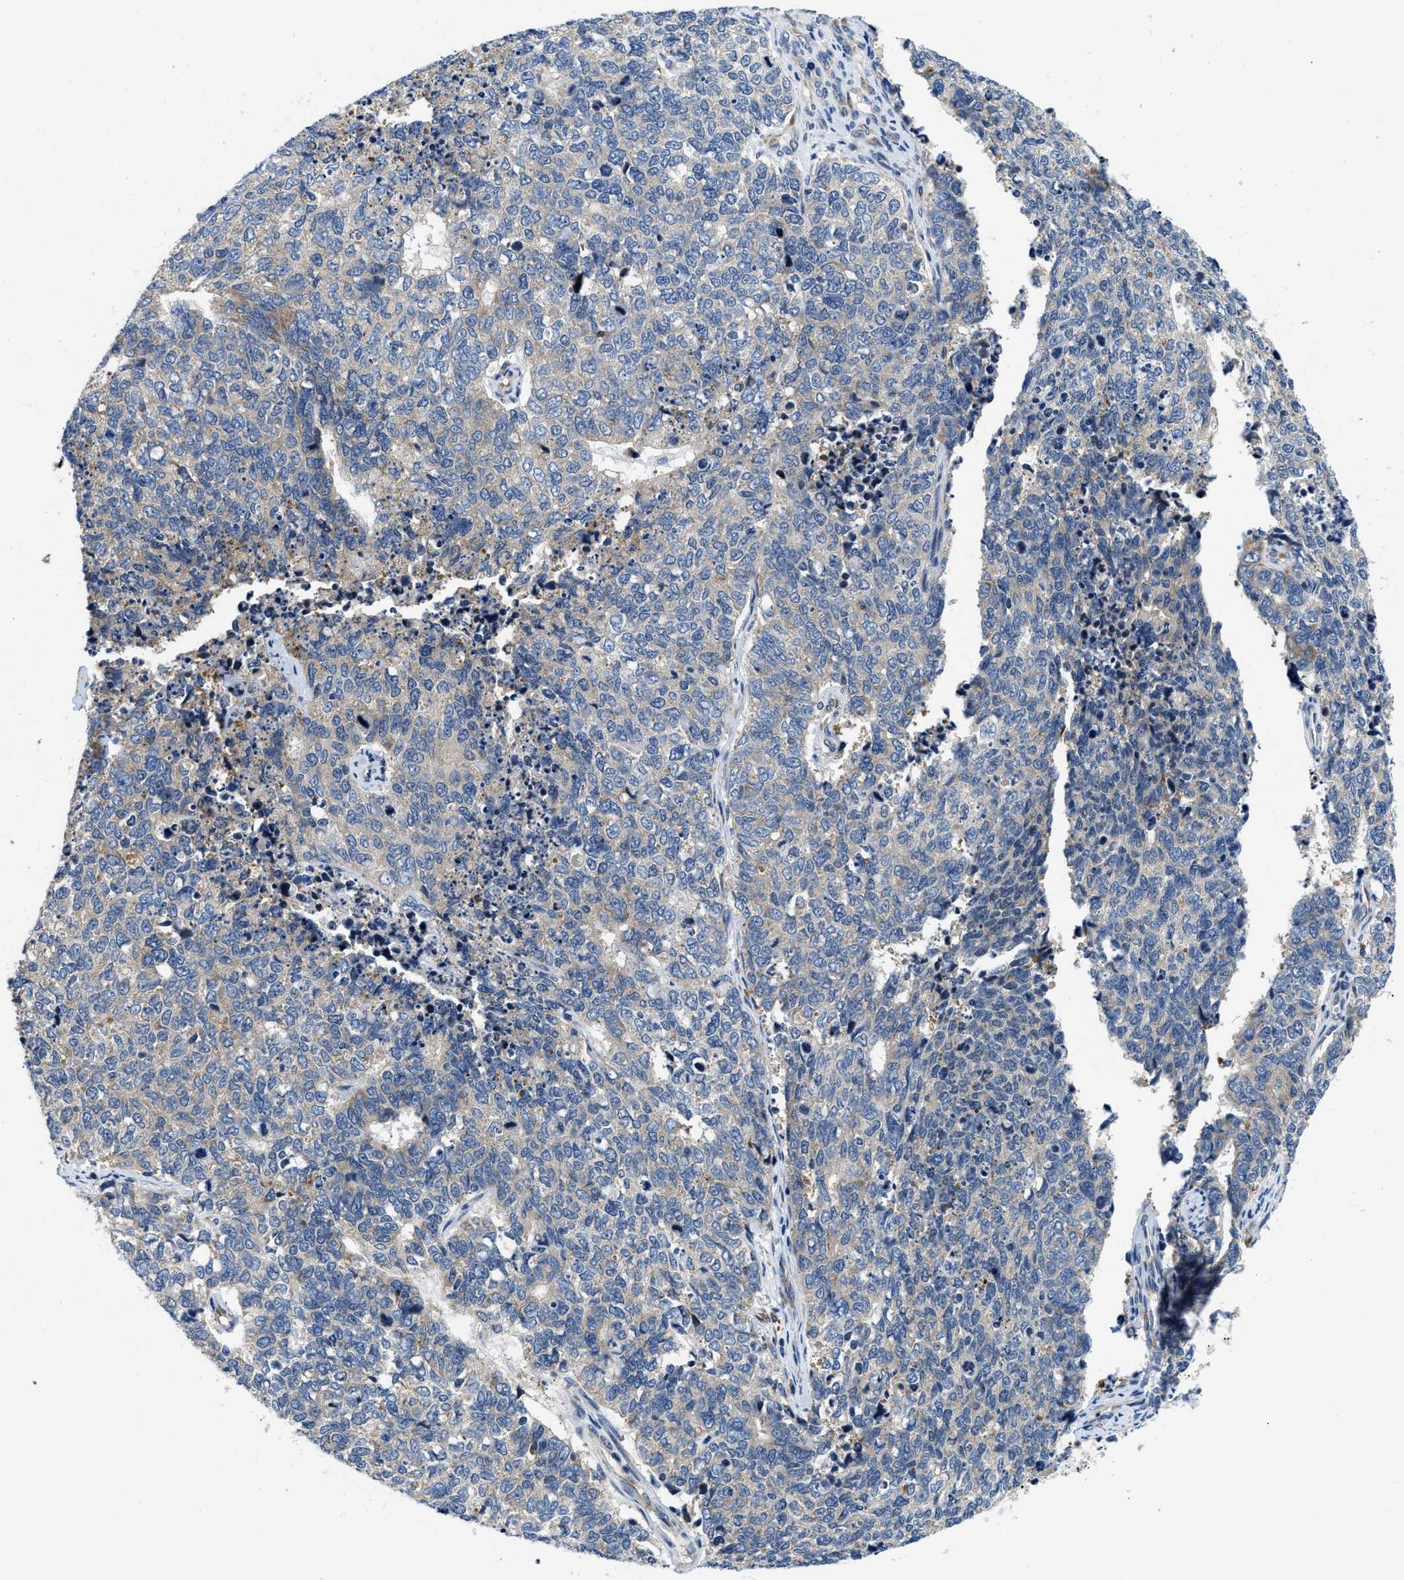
{"staining": {"intensity": "weak", "quantity": "<25%", "location": "cytoplasmic/membranous"}, "tissue": "cervical cancer", "cell_type": "Tumor cells", "image_type": "cancer", "snomed": [{"axis": "morphology", "description": "Squamous cell carcinoma, NOS"}, {"axis": "topography", "description": "Cervix"}], "caption": "This is a micrograph of IHC staining of squamous cell carcinoma (cervical), which shows no expression in tumor cells. (DAB (3,3'-diaminobenzidine) immunohistochemistry (IHC), high magnification).", "gene": "IKBKE", "patient": {"sex": "female", "age": 63}}